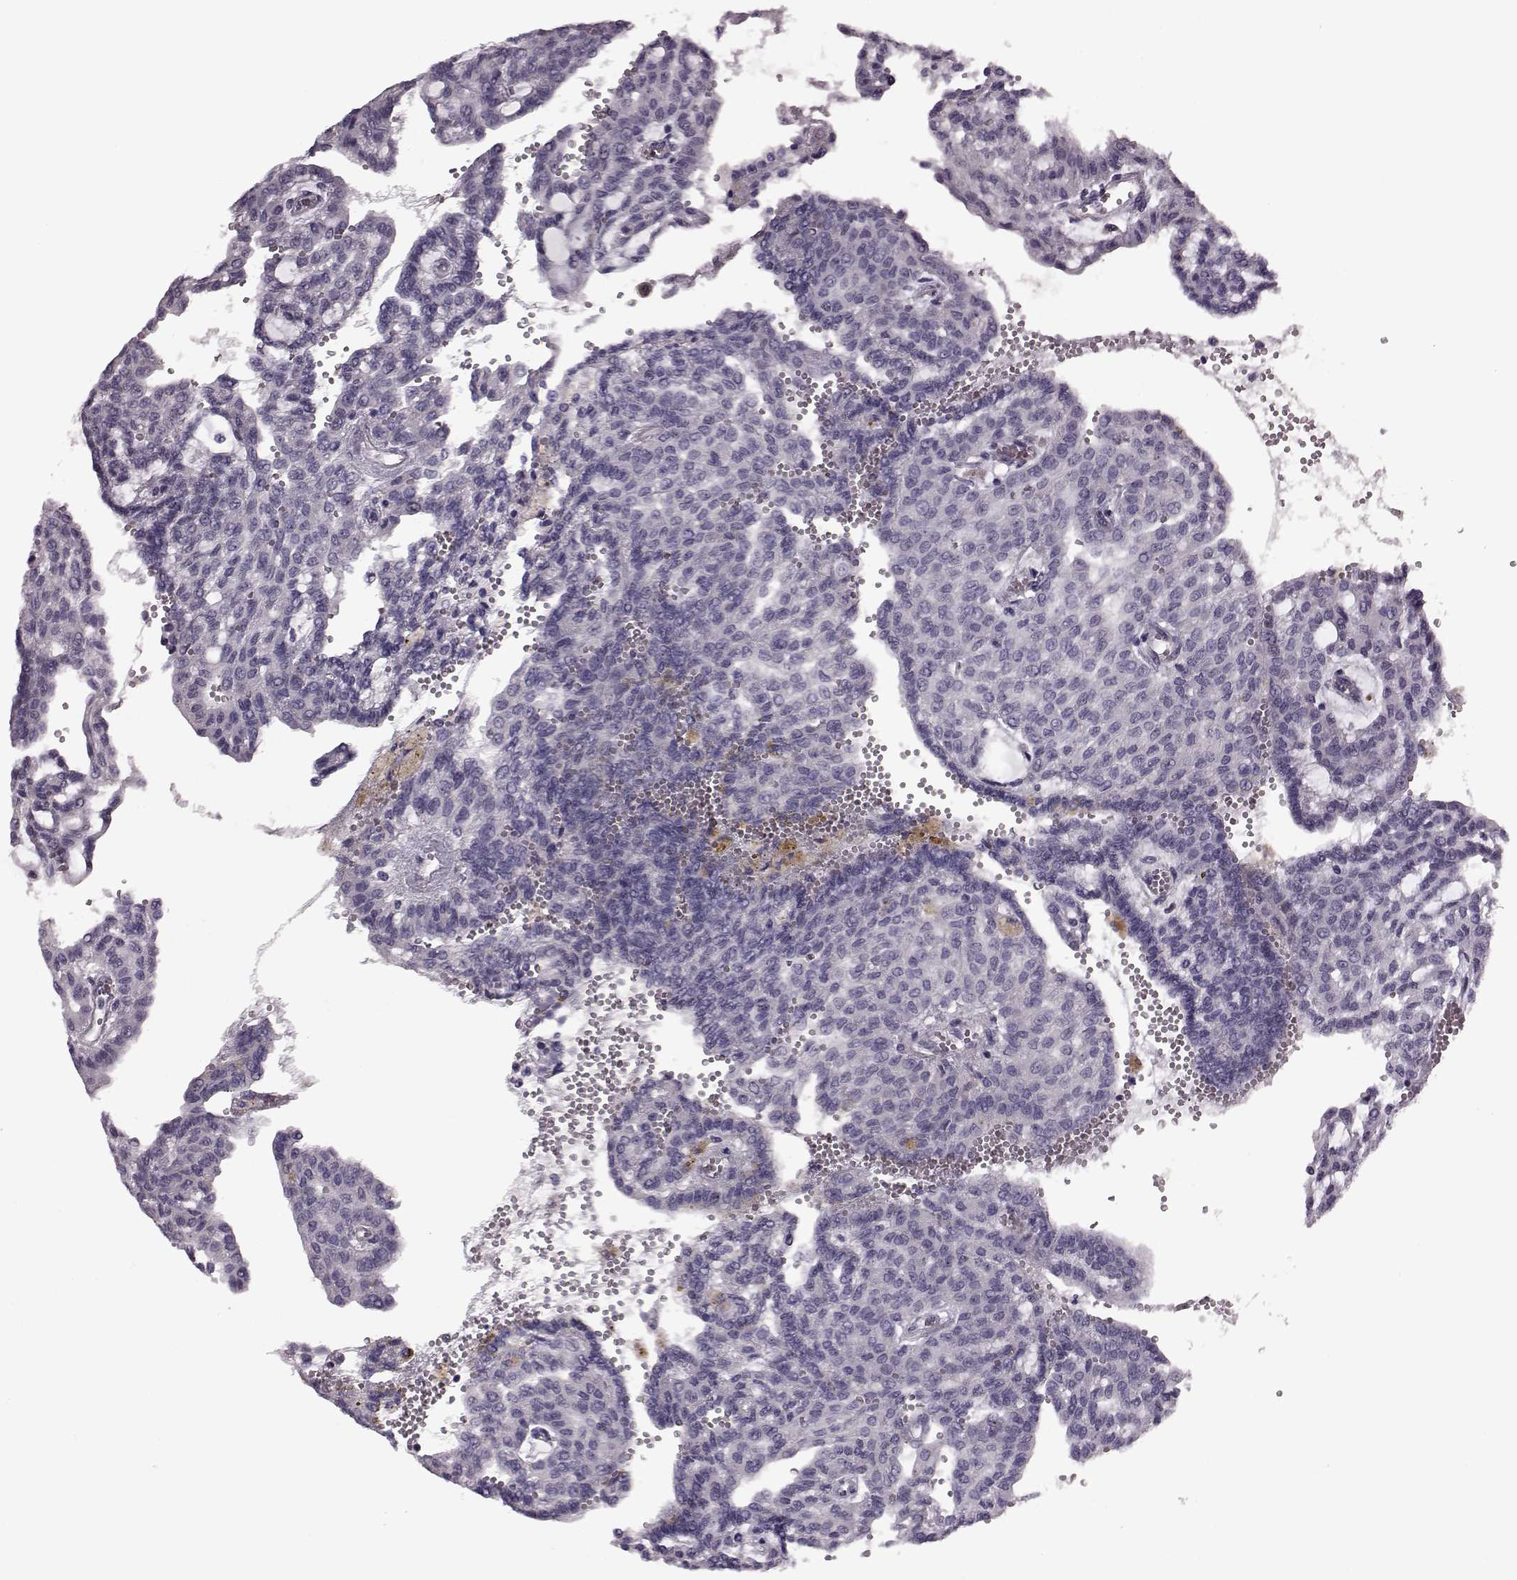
{"staining": {"intensity": "negative", "quantity": "none", "location": "none"}, "tissue": "renal cancer", "cell_type": "Tumor cells", "image_type": "cancer", "snomed": [{"axis": "morphology", "description": "Adenocarcinoma, NOS"}, {"axis": "topography", "description": "Kidney"}], "caption": "This micrograph is of renal adenocarcinoma stained with immunohistochemistry (IHC) to label a protein in brown with the nuclei are counter-stained blue. There is no positivity in tumor cells.", "gene": "SNTG1", "patient": {"sex": "male", "age": 63}}